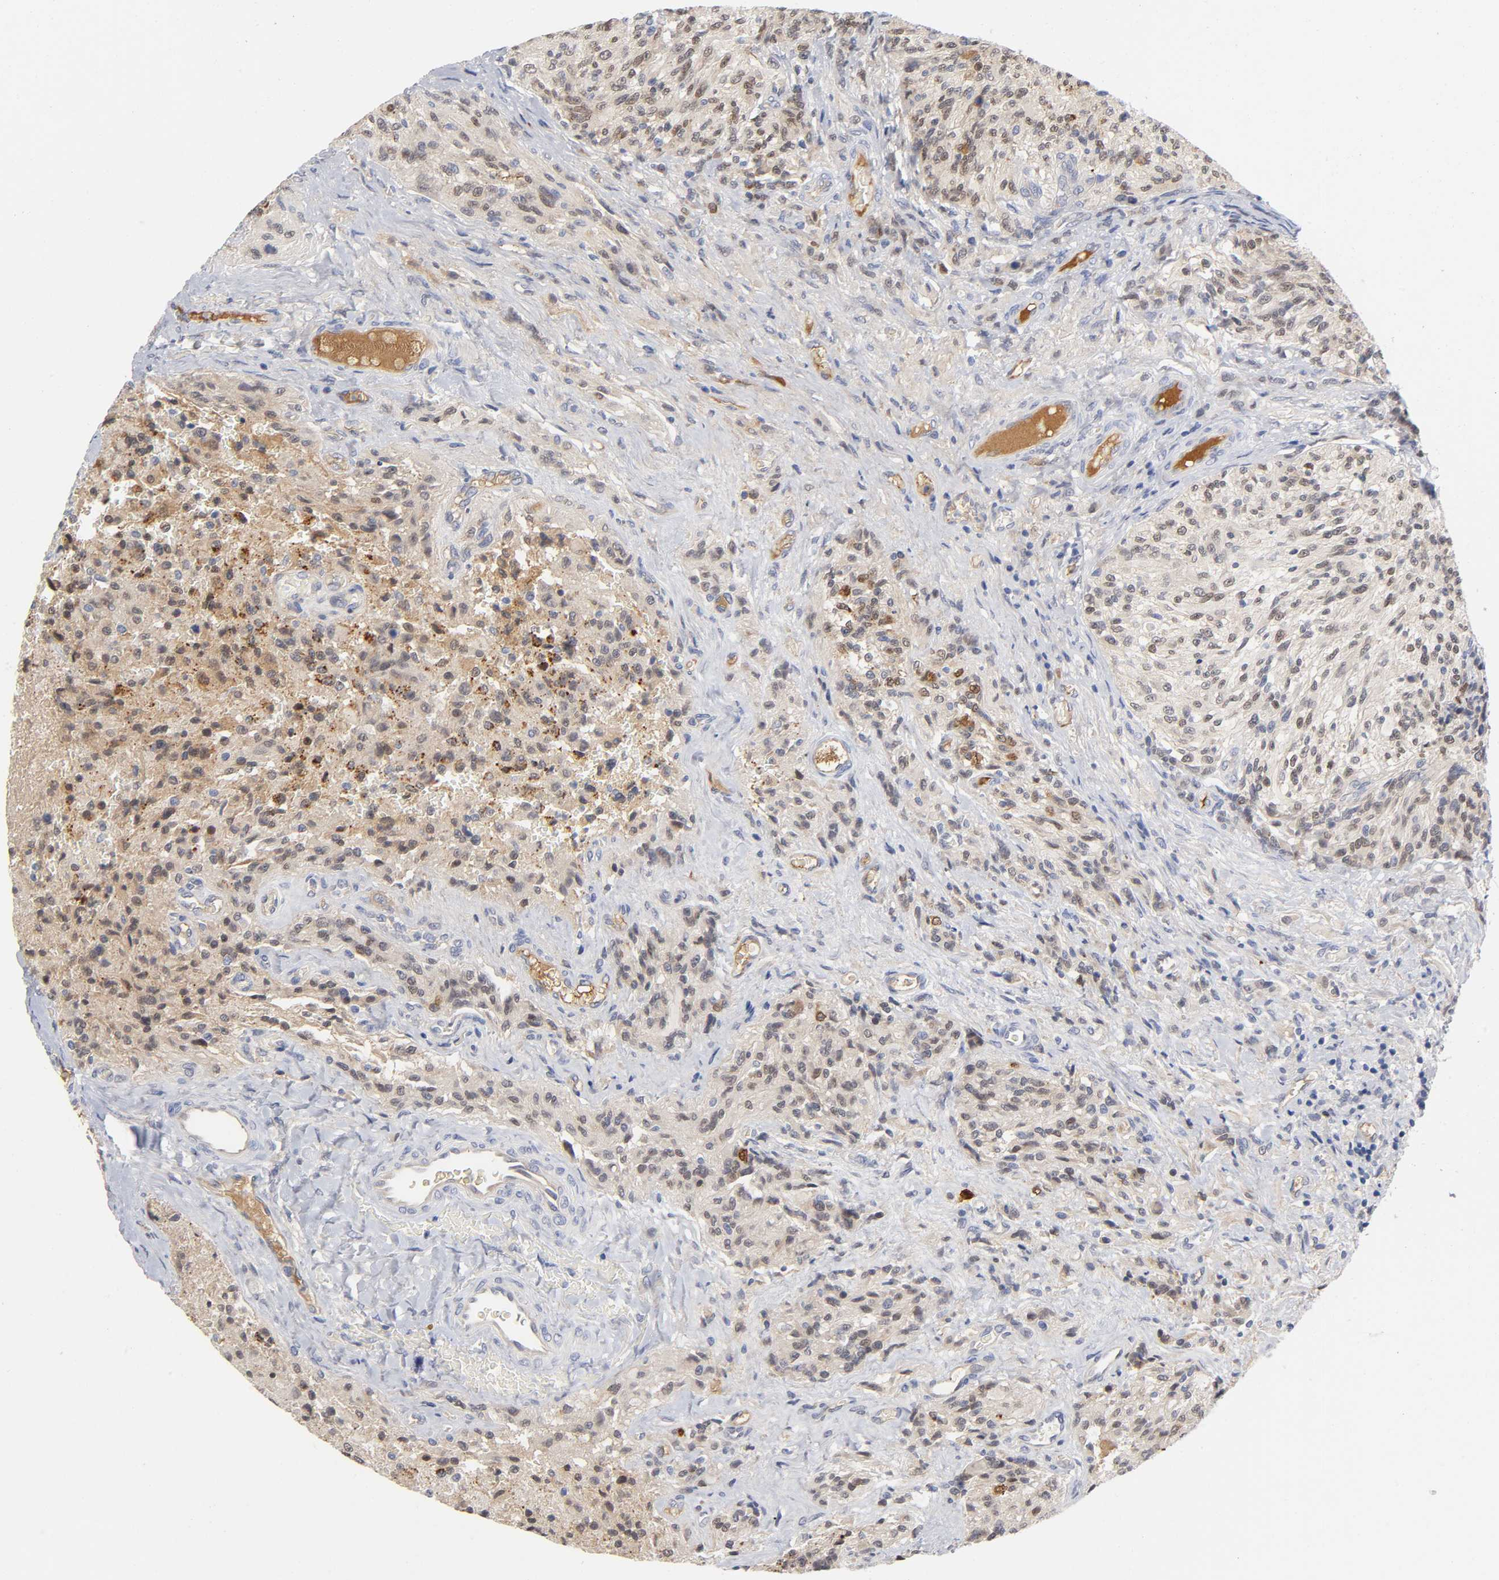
{"staining": {"intensity": "moderate", "quantity": "25%-75%", "location": "cytoplasmic/membranous,nuclear"}, "tissue": "glioma", "cell_type": "Tumor cells", "image_type": "cancer", "snomed": [{"axis": "morphology", "description": "Normal tissue, NOS"}, {"axis": "morphology", "description": "Glioma, malignant, High grade"}, {"axis": "topography", "description": "Cerebral cortex"}], "caption": "High-power microscopy captured an immunohistochemistry micrograph of malignant high-grade glioma, revealing moderate cytoplasmic/membranous and nuclear positivity in approximately 25%-75% of tumor cells.", "gene": "NOVA1", "patient": {"sex": "male", "age": 56}}